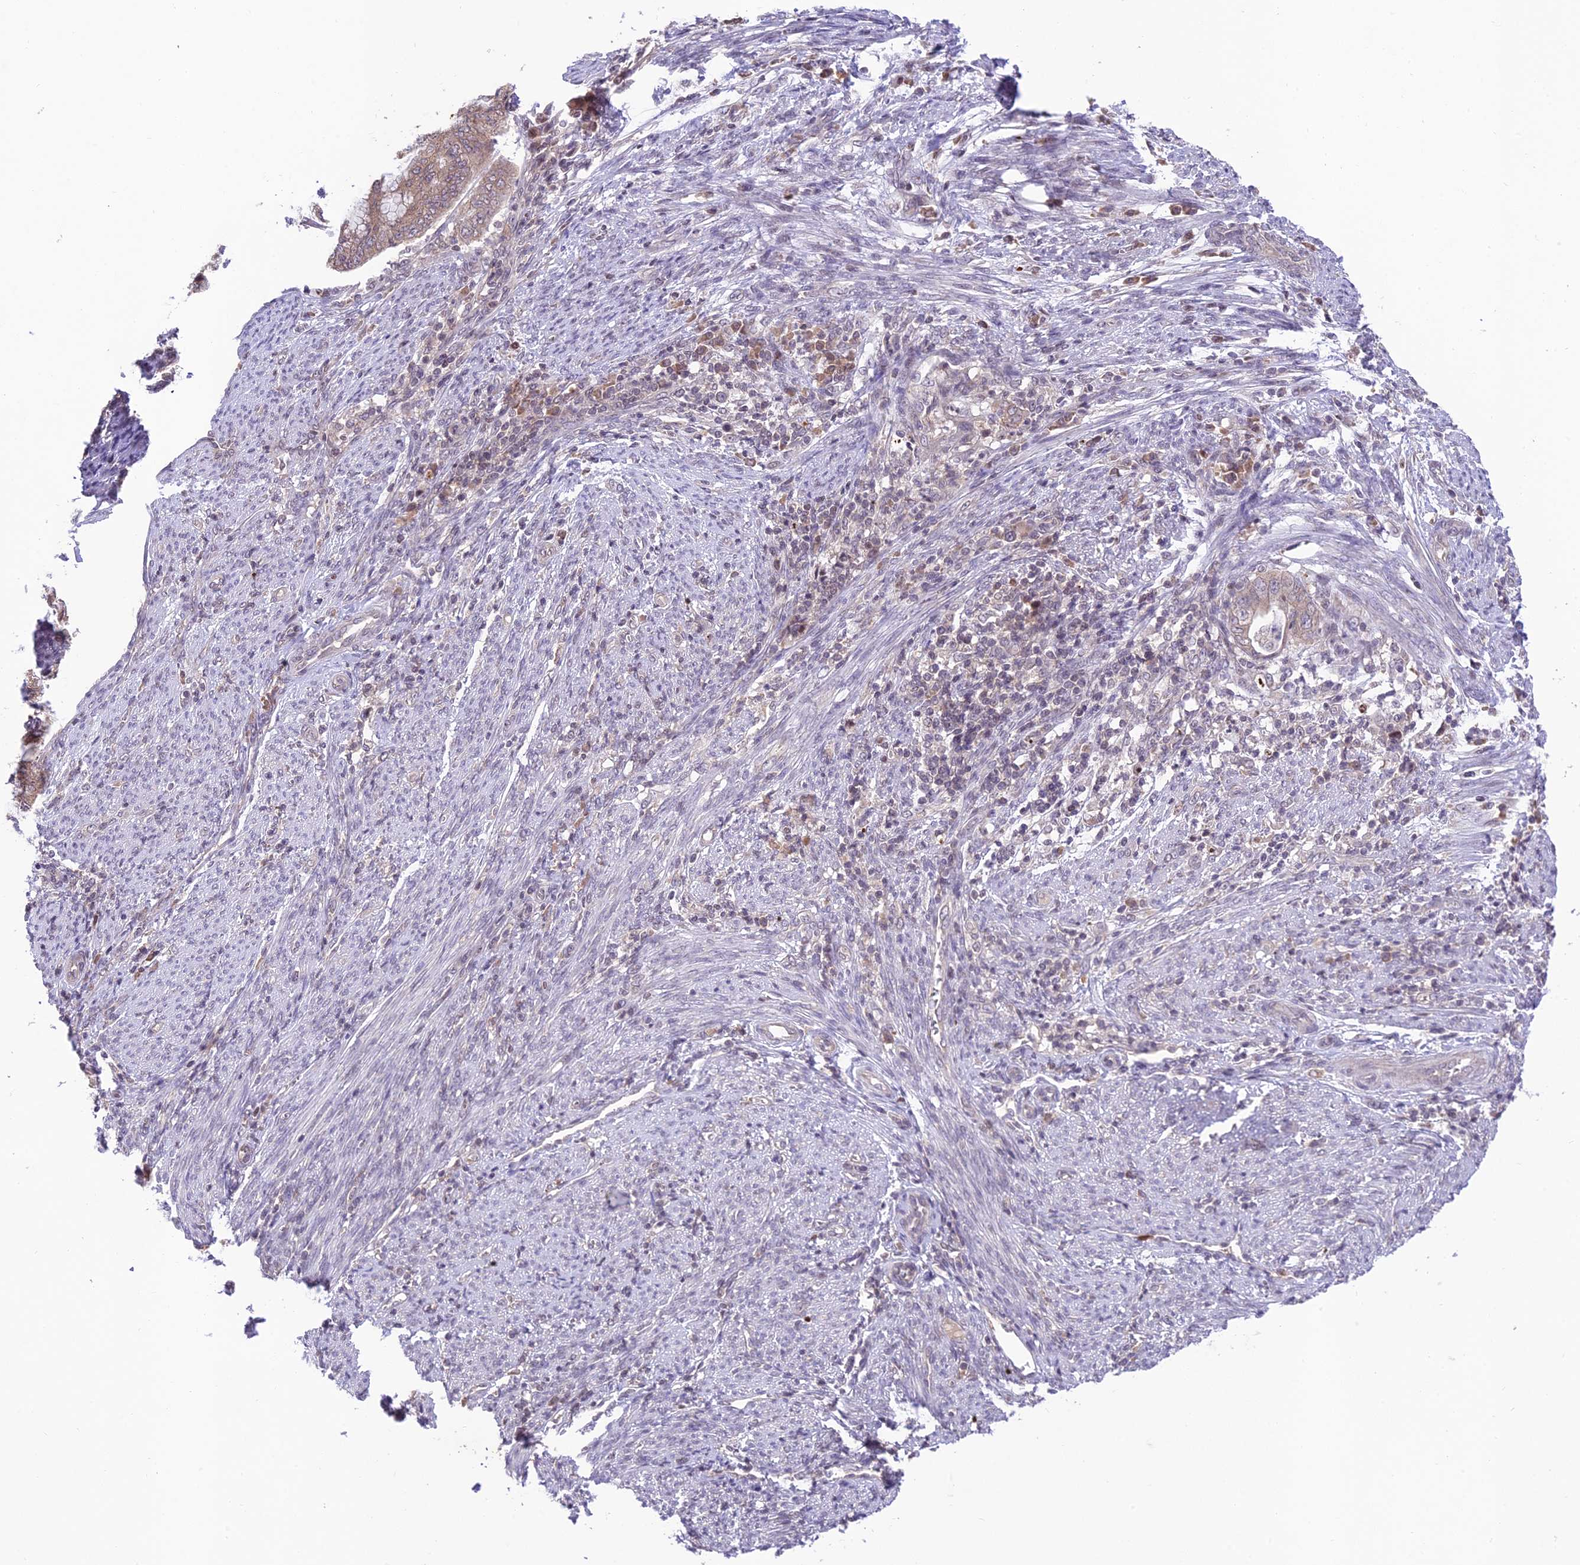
{"staining": {"intensity": "weak", "quantity": ">75%", "location": "cytoplasmic/membranous"}, "tissue": "endometrial cancer", "cell_type": "Tumor cells", "image_type": "cancer", "snomed": [{"axis": "morphology", "description": "Adenocarcinoma, NOS"}, {"axis": "topography", "description": "Endometrium"}], "caption": "Approximately >75% of tumor cells in human endometrial cancer demonstrate weak cytoplasmic/membranous protein staining as visualized by brown immunohistochemical staining.", "gene": "TEKT1", "patient": {"sex": "female", "age": 79}}